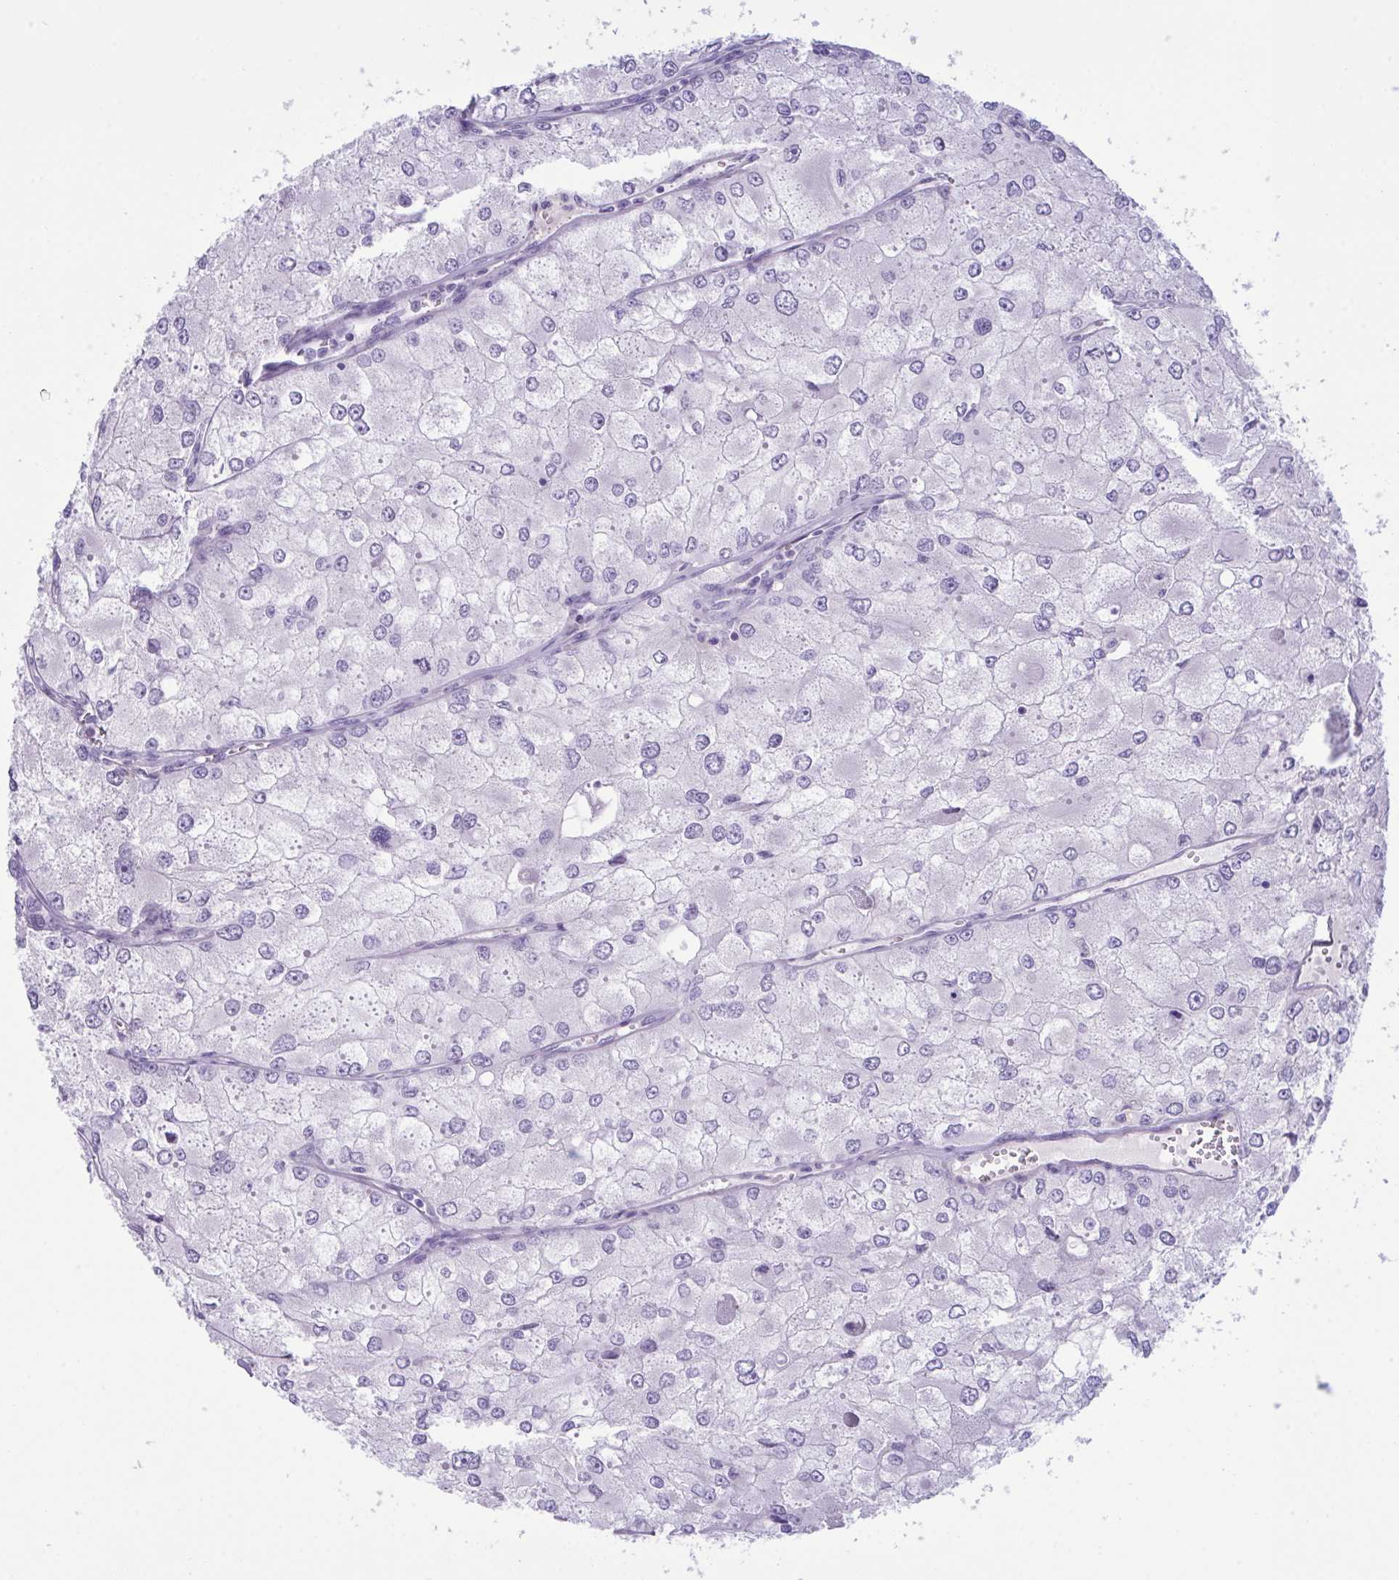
{"staining": {"intensity": "negative", "quantity": "none", "location": "none"}, "tissue": "renal cancer", "cell_type": "Tumor cells", "image_type": "cancer", "snomed": [{"axis": "morphology", "description": "Adenocarcinoma, NOS"}, {"axis": "topography", "description": "Kidney"}], "caption": "A micrograph of human renal cancer is negative for staining in tumor cells.", "gene": "GLB1L2", "patient": {"sex": "female", "age": 70}}